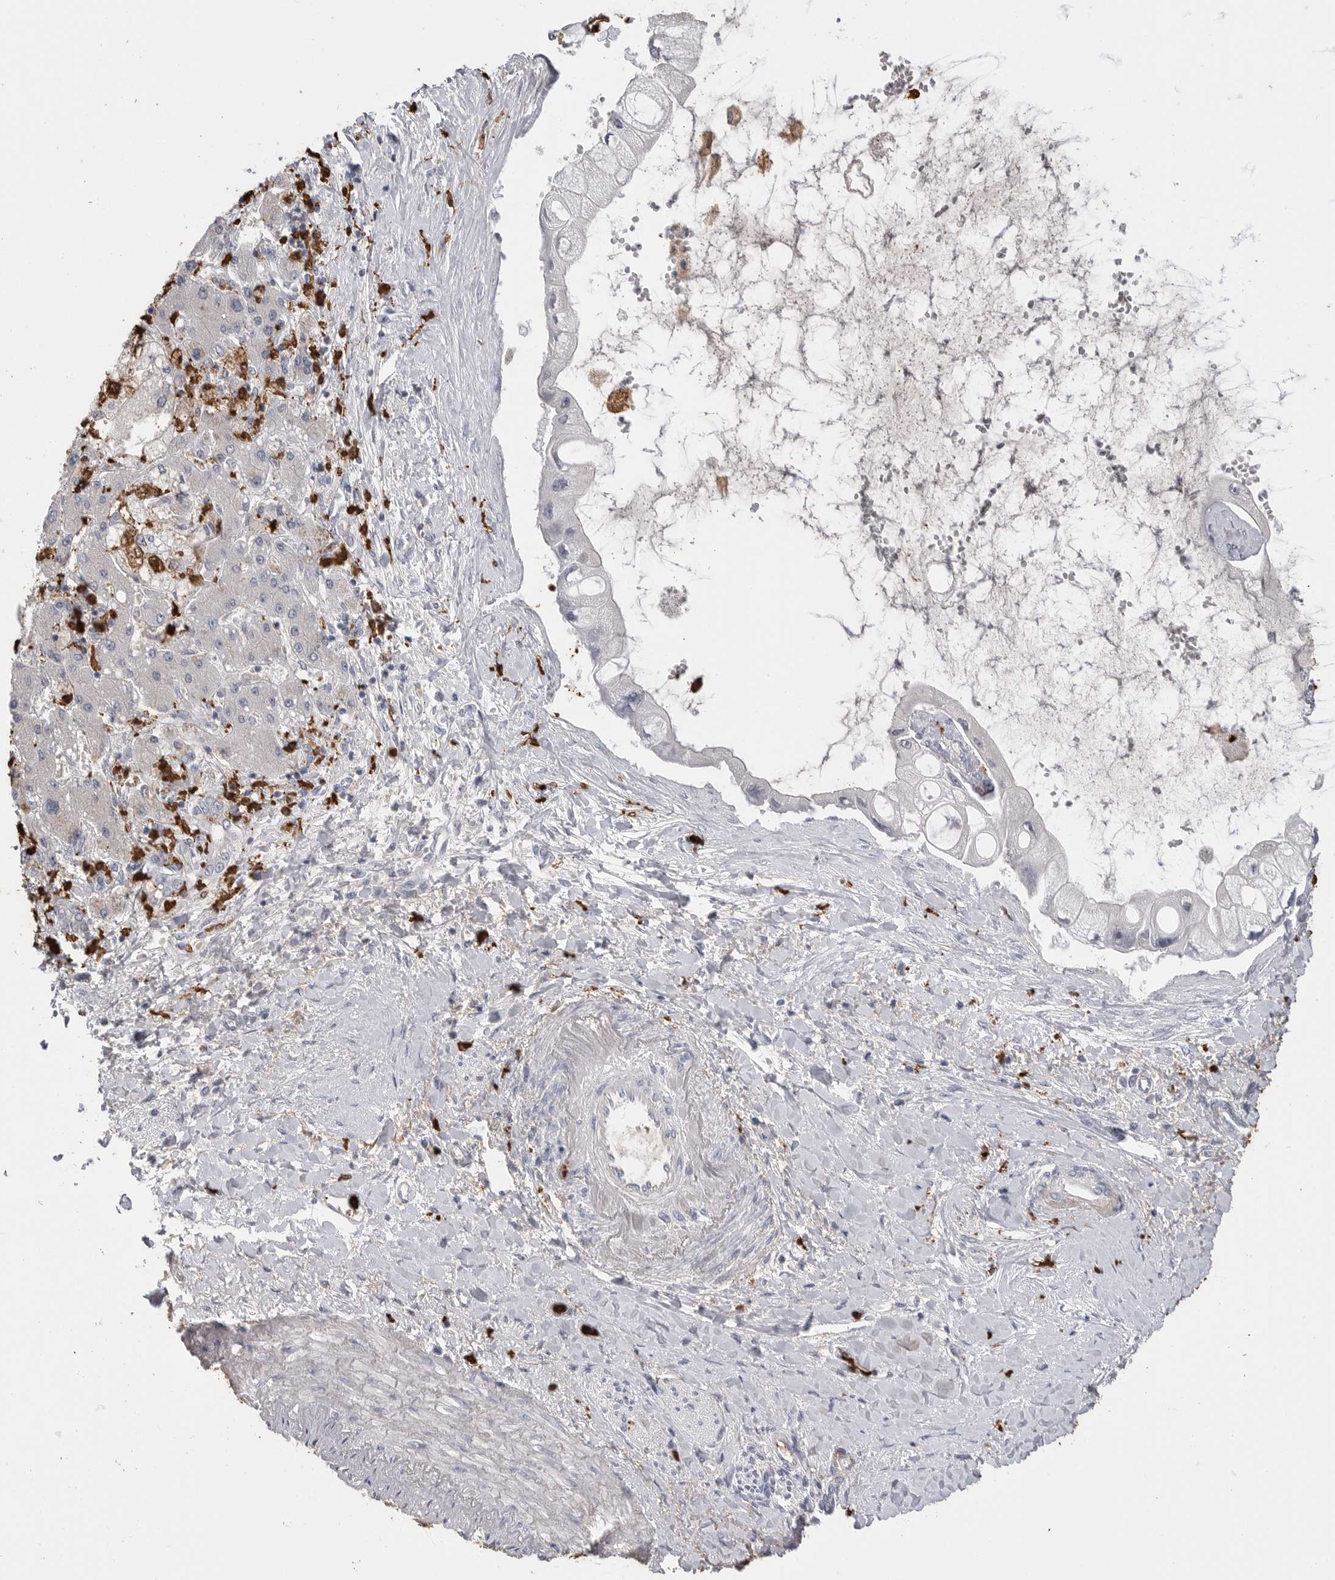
{"staining": {"intensity": "negative", "quantity": "none", "location": "none"}, "tissue": "liver cancer", "cell_type": "Tumor cells", "image_type": "cancer", "snomed": [{"axis": "morphology", "description": "Cholangiocarcinoma"}, {"axis": "topography", "description": "Liver"}], "caption": "Immunohistochemistry image of human liver cancer (cholangiocarcinoma) stained for a protein (brown), which exhibits no expression in tumor cells.", "gene": "CYB561D1", "patient": {"sex": "male", "age": 50}}